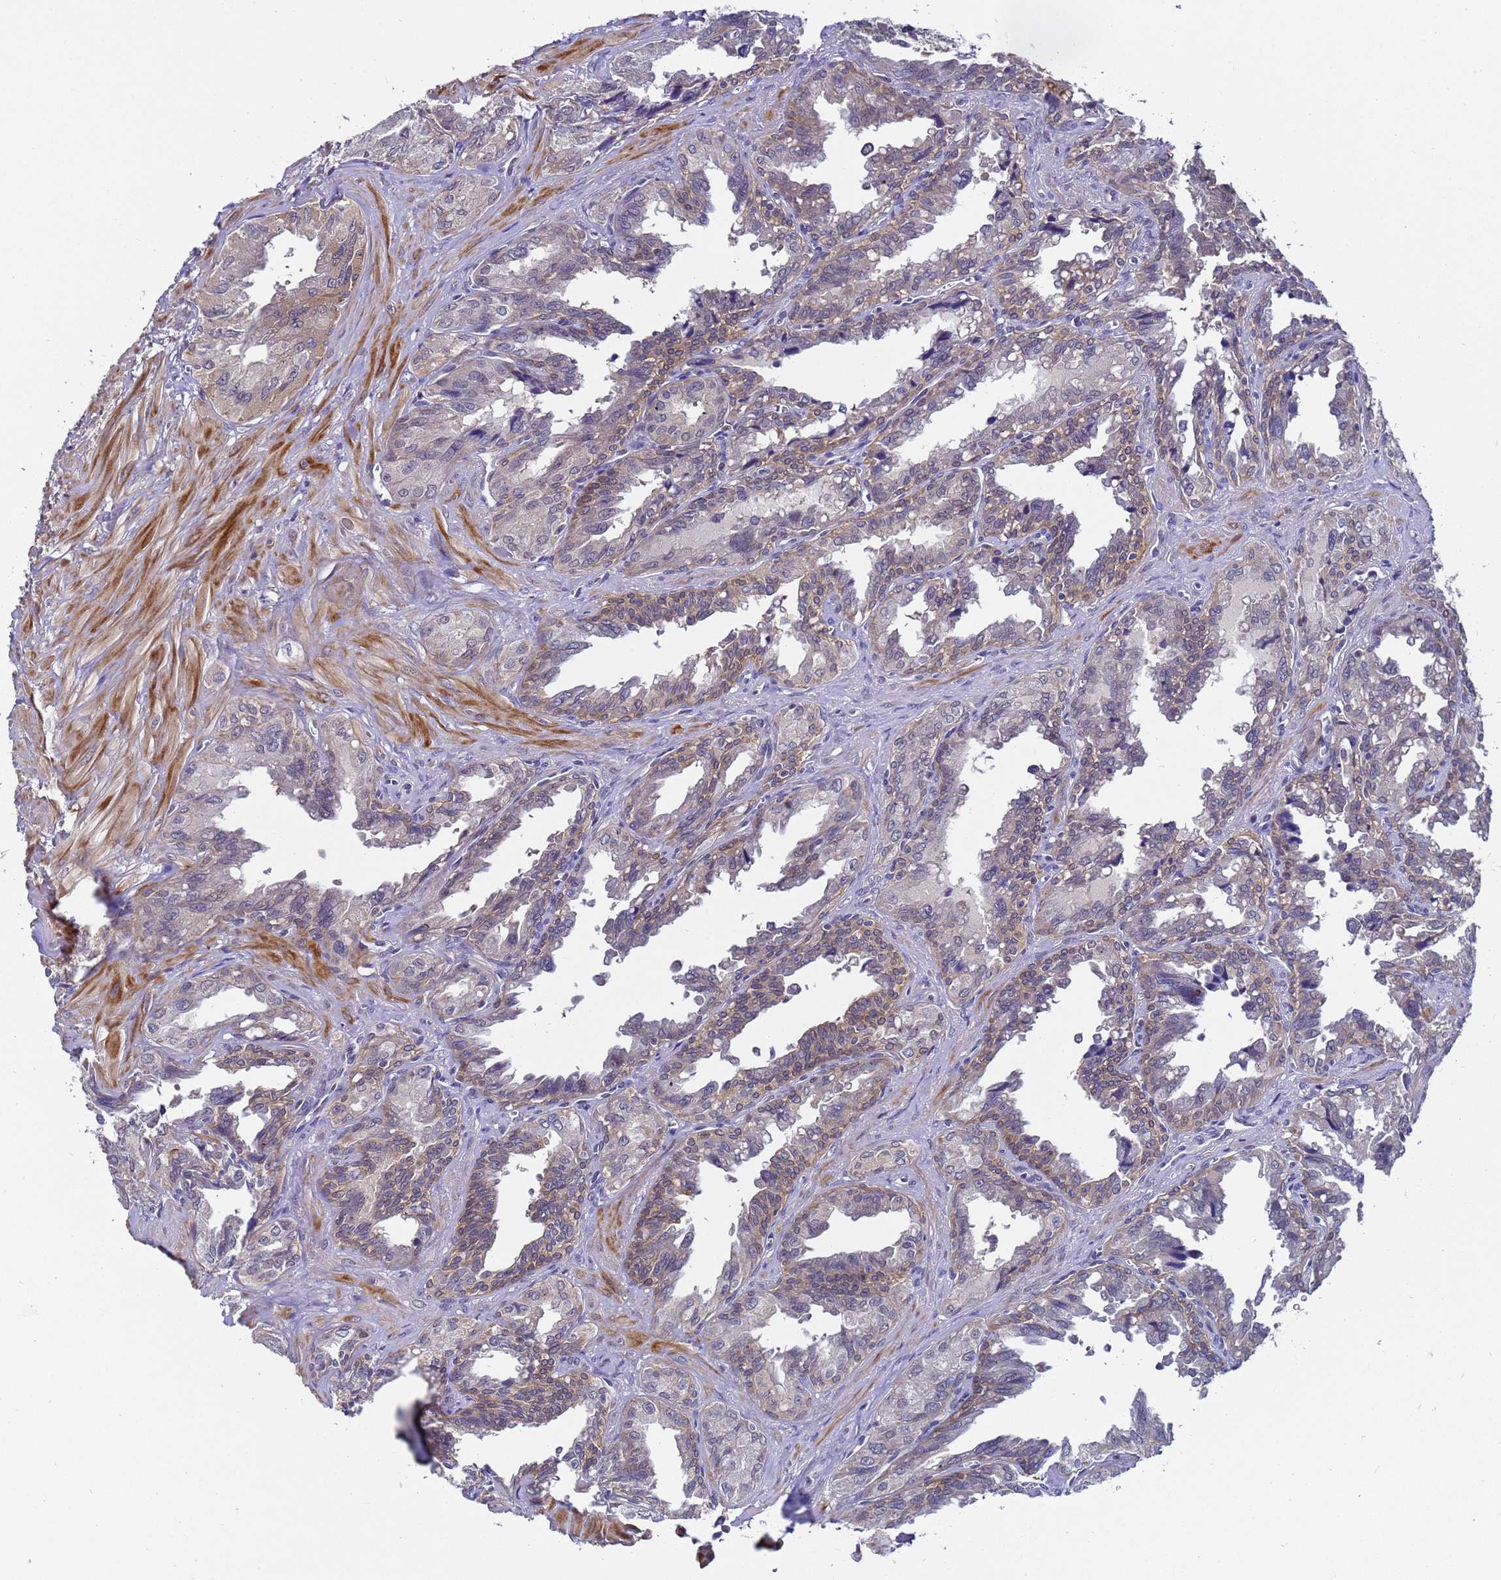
{"staining": {"intensity": "moderate", "quantity": "25%-75%", "location": "cytoplasmic/membranous"}, "tissue": "seminal vesicle", "cell_type": "Glandular cells", "image_type": "normal", "snomed": [{"axis": "morphology", "description": "Normal tissue, NOS"}, {"axis": "topography", "description": "Seminal veicle"}], "caption": "Glandular cells reveal medium levels of moderate cytoplasmic/membranous positivity in about 25%-75% of cells in benign human seminal vesicle. (DAB (3,3'-diaminobenzidine) IHC with brightfield microscopy, high magnification).", "gene": "ANAPC13", "patient": {"sex": "male", "age": 67}}